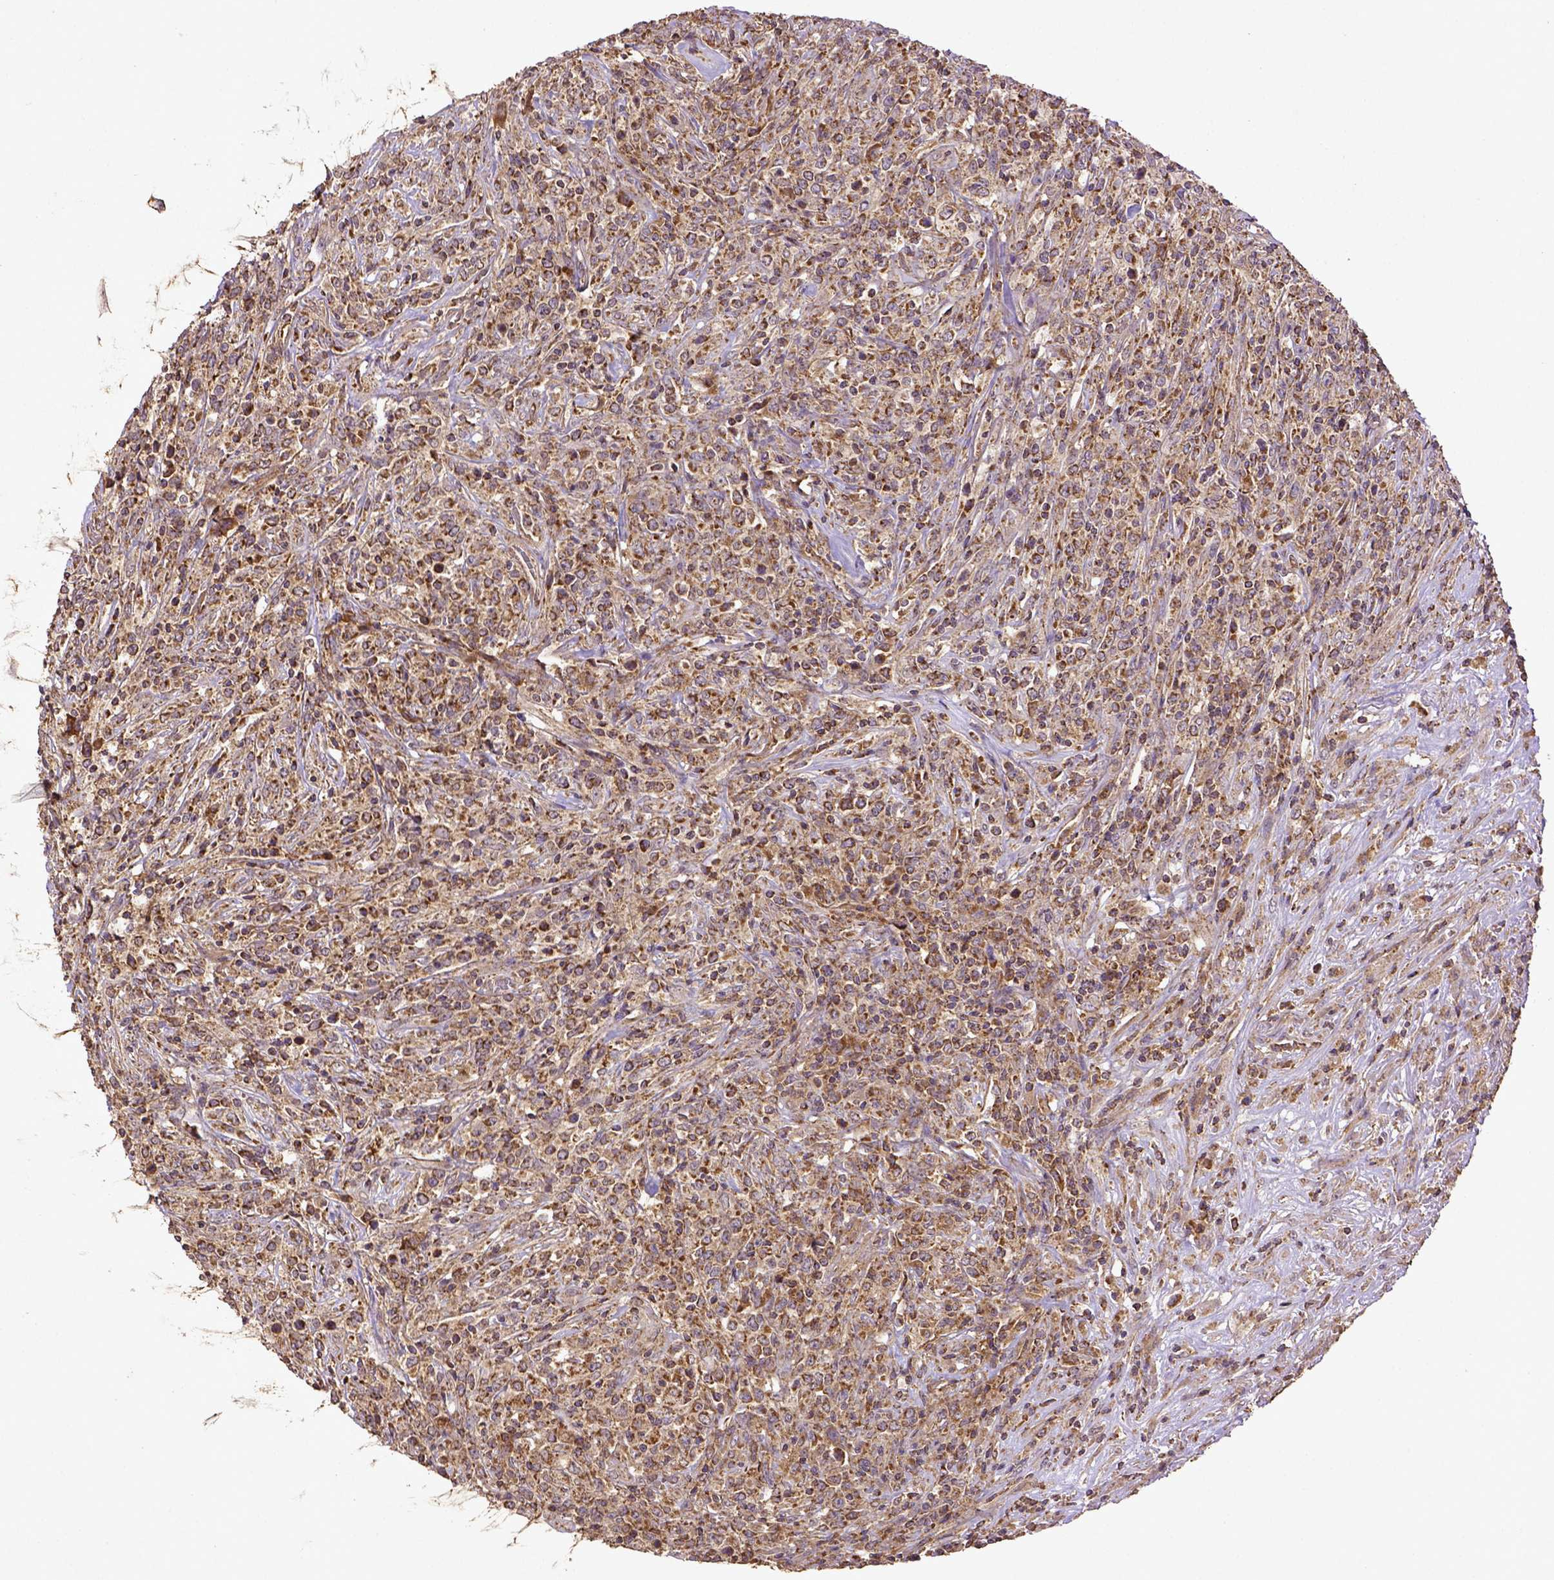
{"staining": {"intensity": "moderate", "quantity": ">75%", "location": "cytoplasmic/membranous"}, "tissue": "lymphoma", "cell_type": "Tumor cells", "image_type": "cancer", "snomed": [{"axis": "morphology", "description": "Malignant lymphoma, non-Hodgkin's type, High grade"}, {"axis": "topography", "description": "Lung"}], "caption": "About >75% of tumor cells in human lymphoma demonstrate moderate cytoplasmic/membranous protein staining as visualized by brown immunohistochemical staining.", "gene": "MT-CO1", "patient": {"sex": "male", "age": 79}}